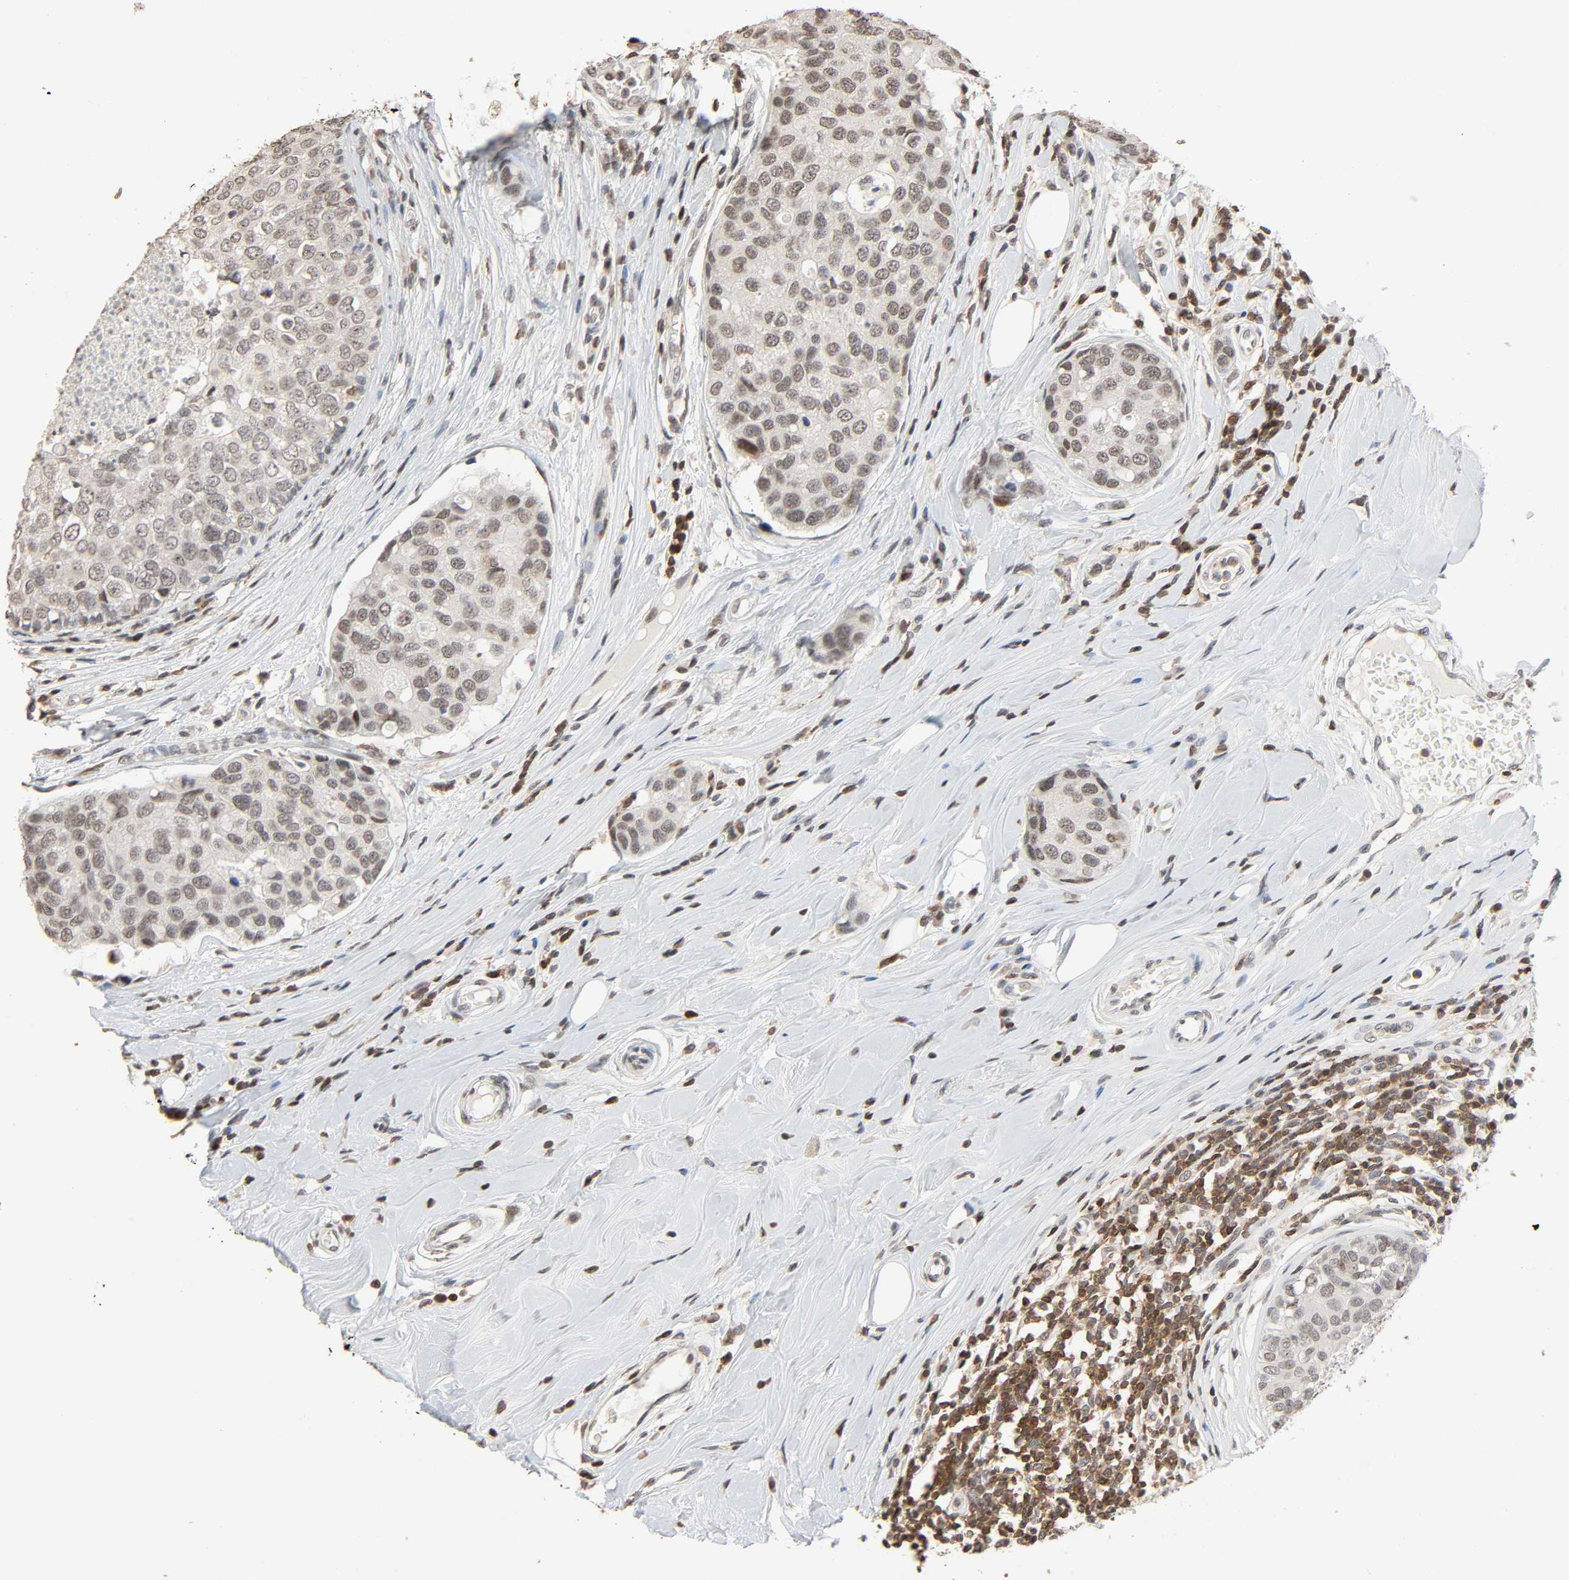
{"staining": {"intensity": "negative", "quantity": "none", "location": "none"}, "tissue": "breast cancer", "cell_type": "Tumor cells", "image_type": "cancer", "snomed": [{"axis": "morphology", "description": "Duct carcinoma"}, {"axis": "topography", "description": "Breast"}], "caption": "Breast infiltrating ductal carcinoma was stained to show a protein in brown. There is no significant positivity in tumor cells.", "gene": "STK4", "patient": {"sex": "female", "age": 27}}